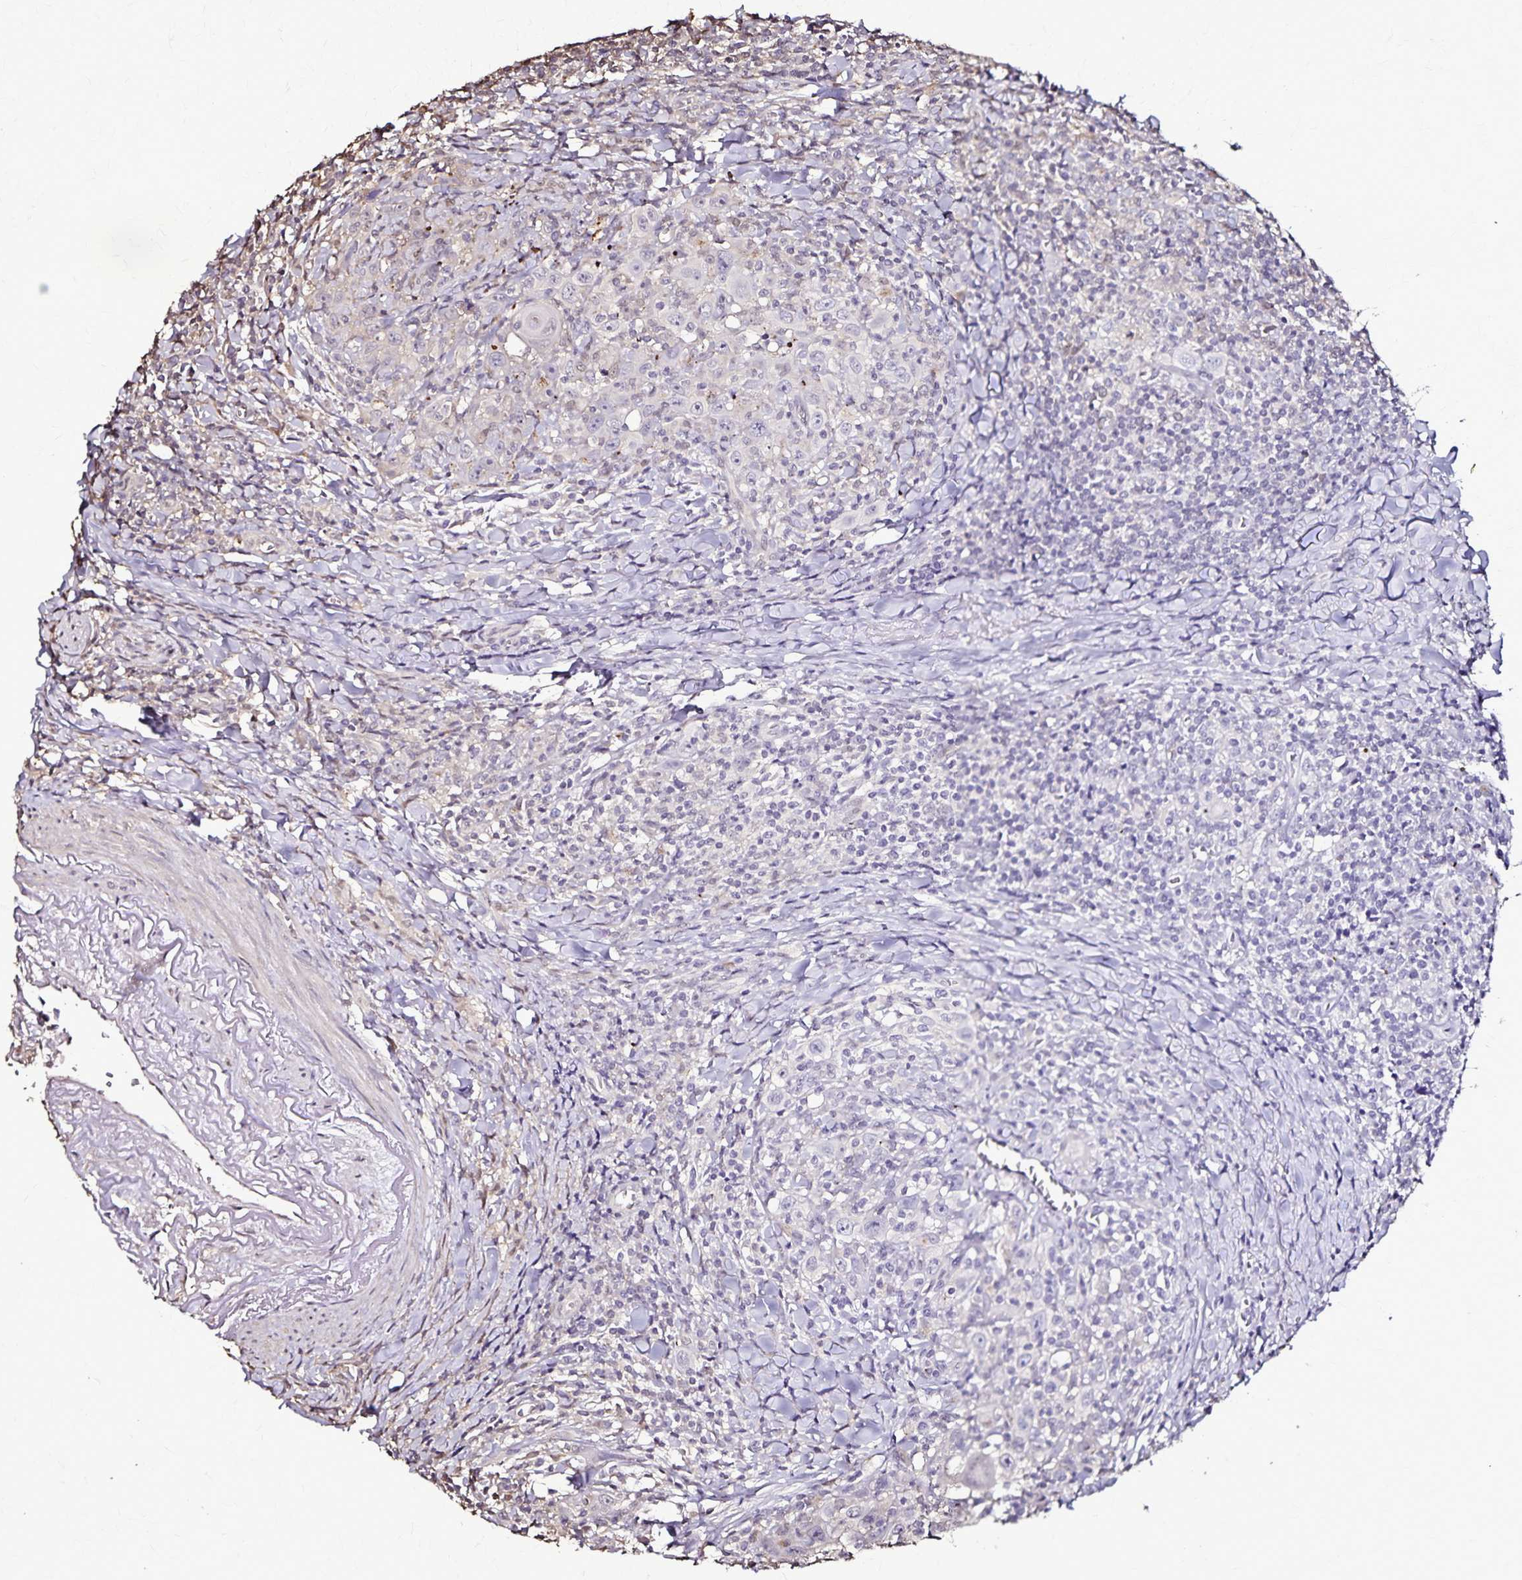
{"staining": {"intensity": "negative", "quantity": "none", "location": "none"}, "tissue": "head and neck cancer", "cell_type": "Tumor cells", "image_type": "cancer", "snomed": [{"axis": "morphology", "description": "Squamous cell carcinoma, NOS"}, {"axis": "topography", "description": "Head-Neck"}], "caption": "Tumor cells show no significant staining in squamous cell carcinoma (head and neck).", "gene": "CHMP1B", "patient": {"sex": "female", "age": 95}}